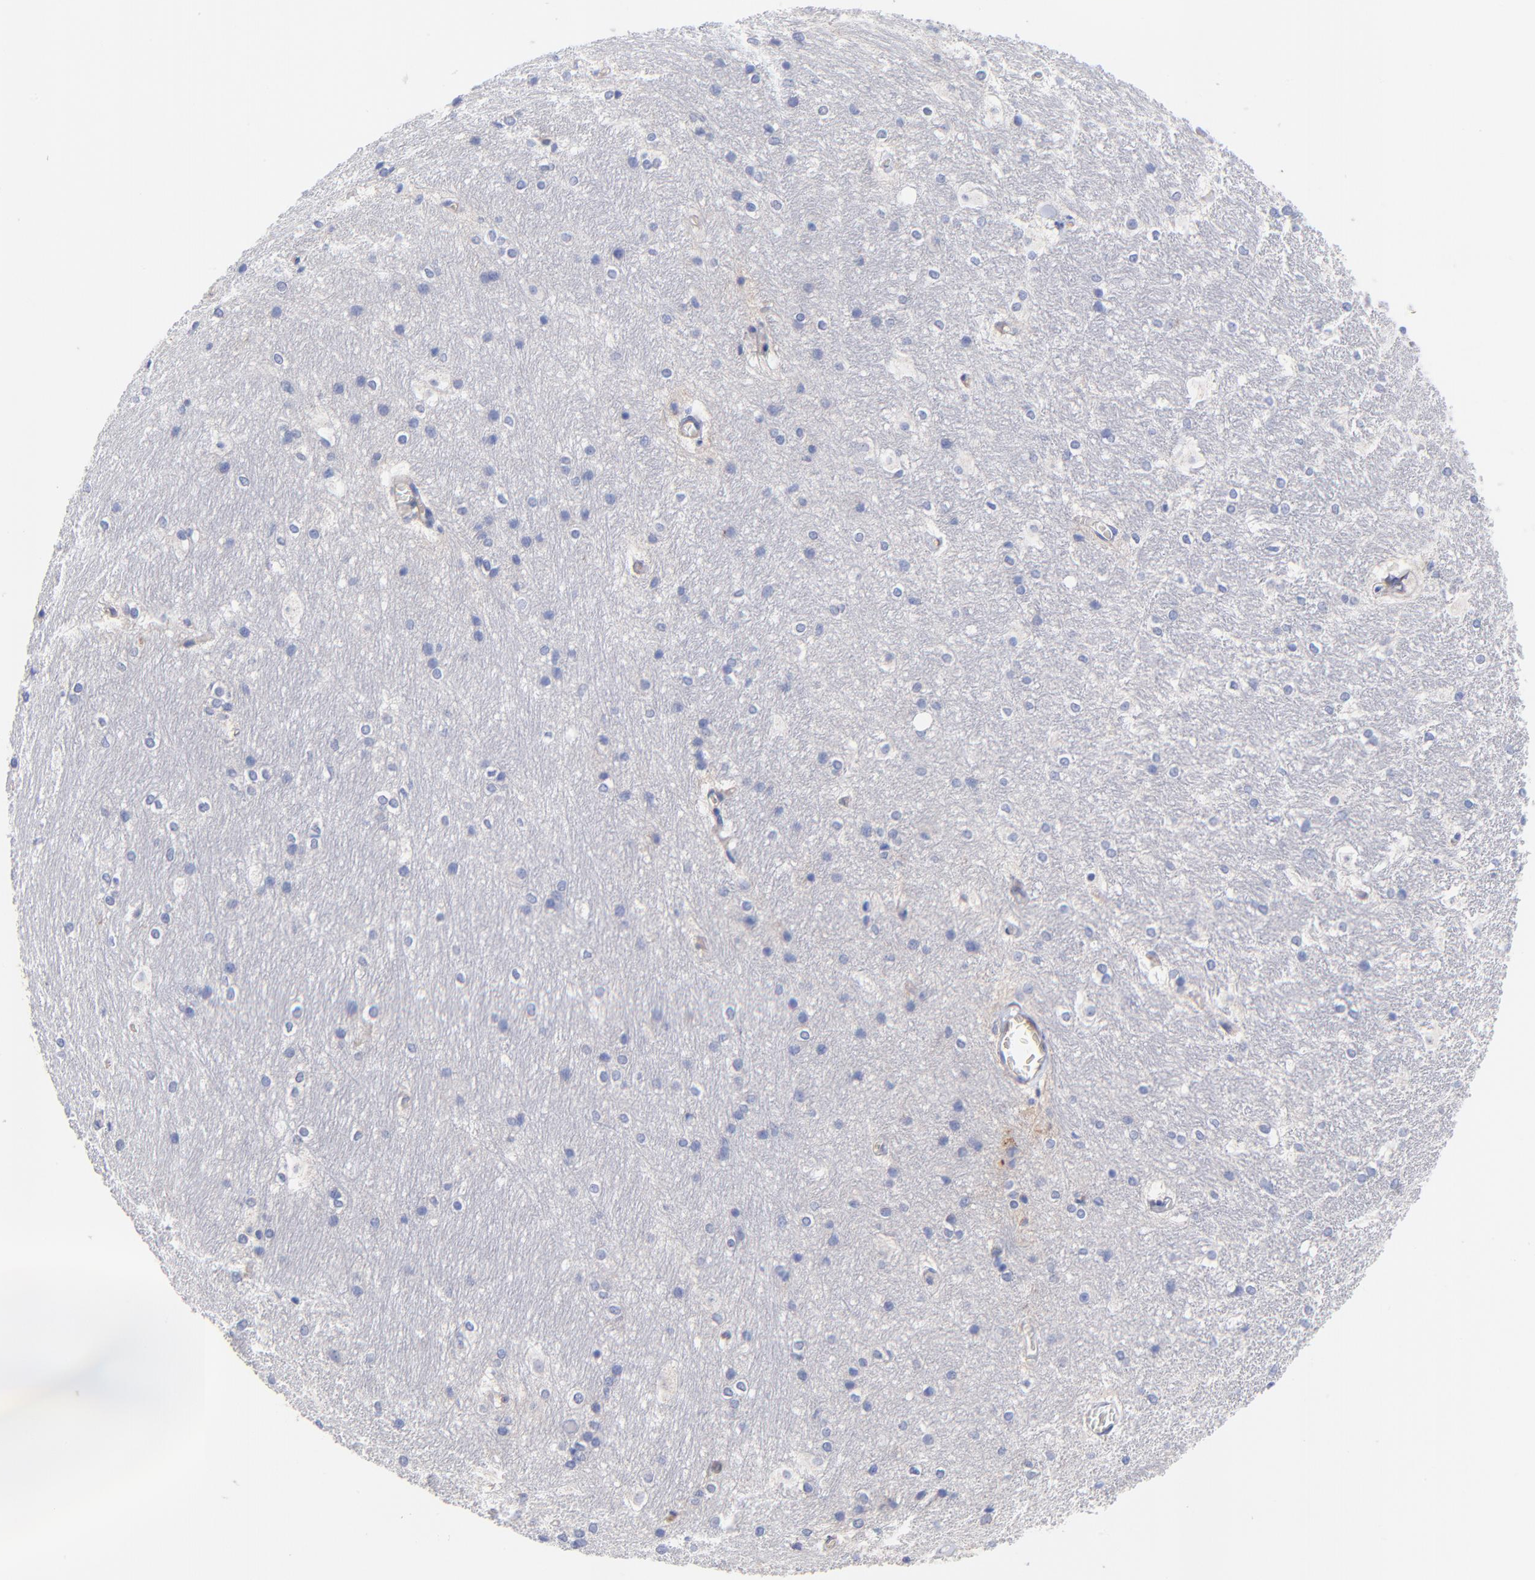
{"staining": {"intensity": "negative", "quantity": "none", "location": "none"}, "tissue": "hippocampus", "cell_type": "Glial cells", "image_type": "normal", "snomed": [{"axis": "morphology", "description": "Normal tissue, NOS"}, {"axis": "topography", "description": "Hippocampus"}], "caption": "This is an immunohistochemistry histopathology image of benign hippocampus. There is no expression in glial cells.", "gene": "SLC44A2", "patient": {"sex": "female", "age": 19}}